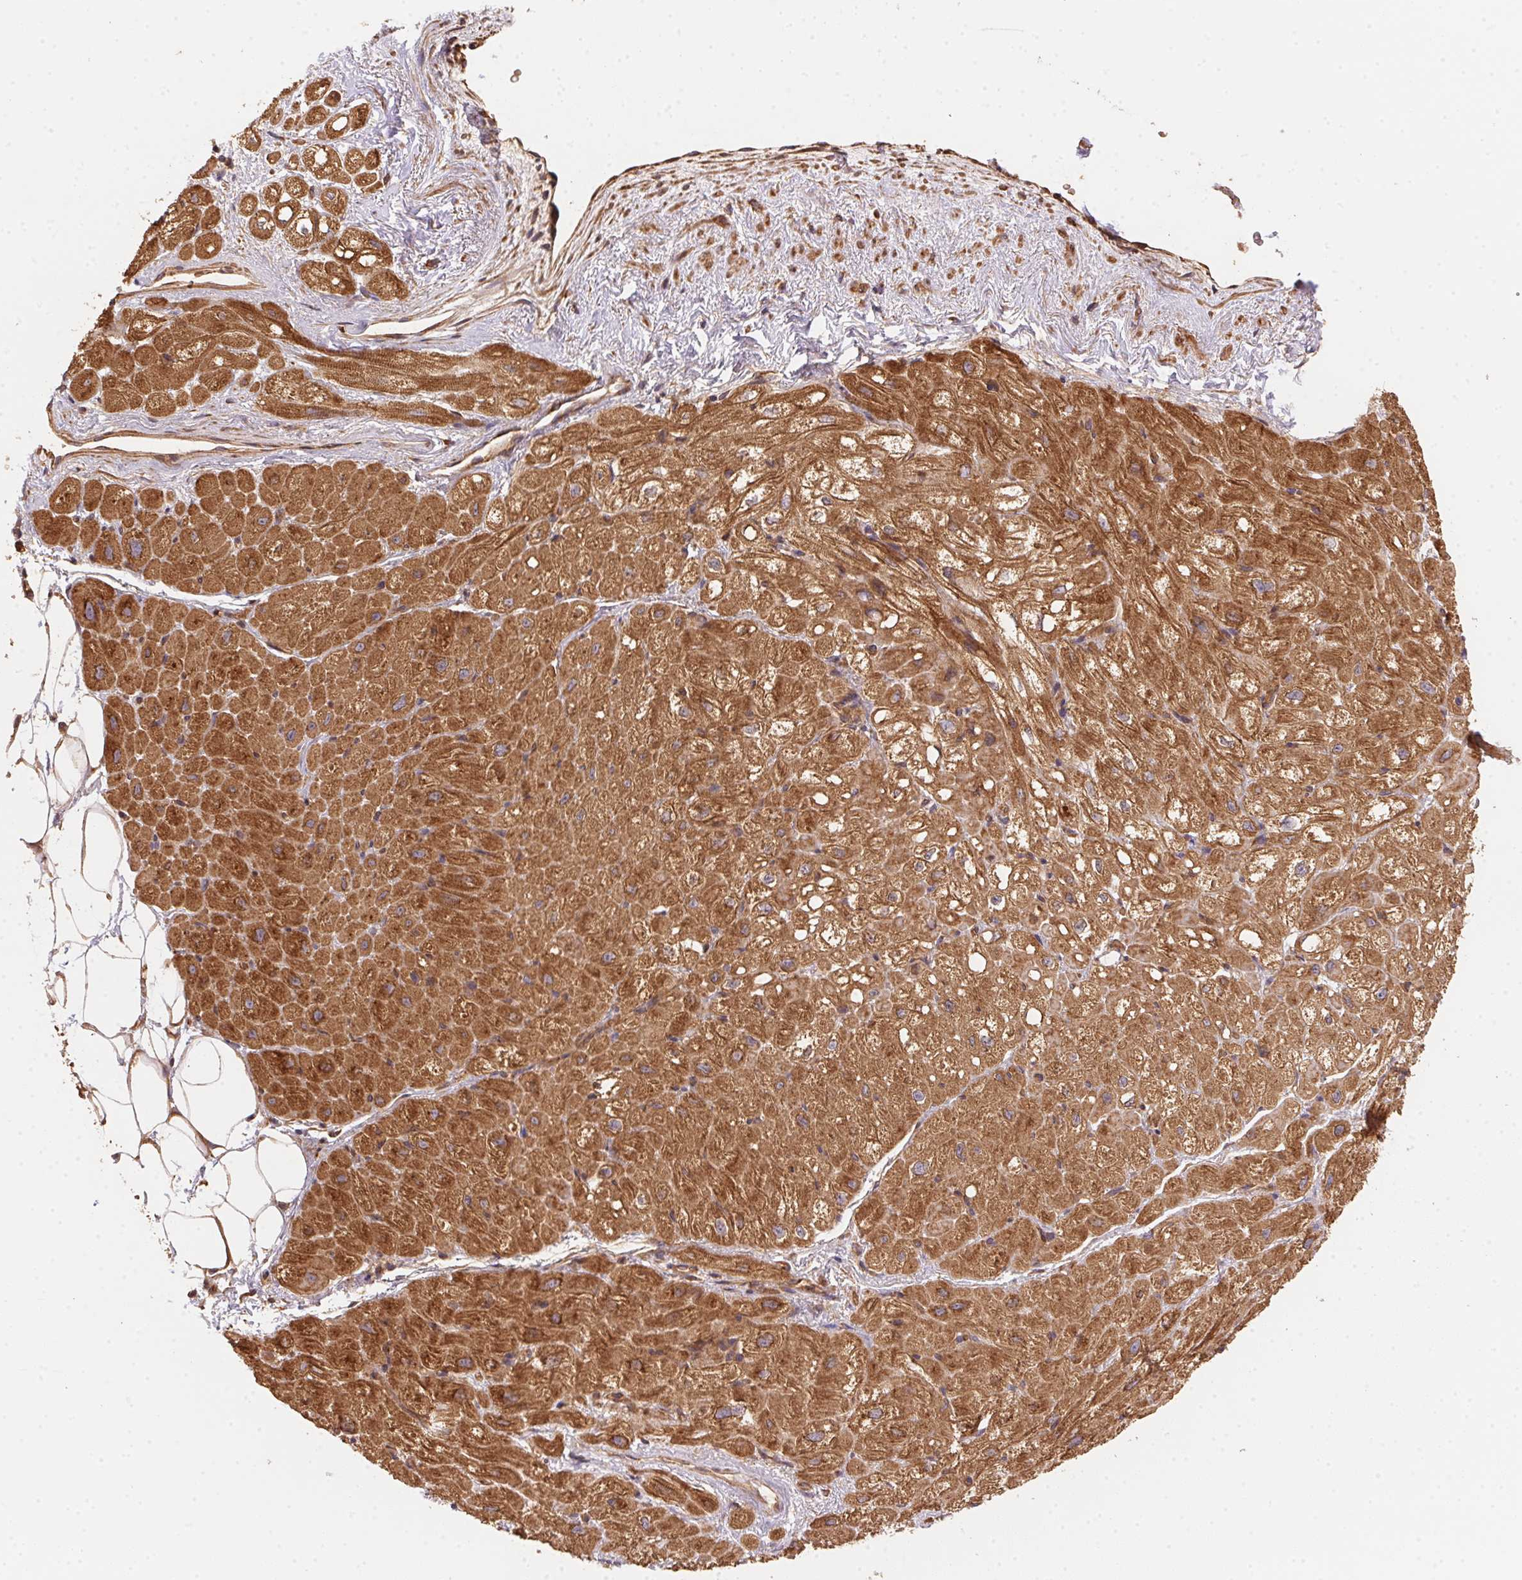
{"staining": {"intensity": "strong", "quantity": ">75%", "location": "cytoplasmic/membranous"}, "tissue": "heart muscle", "cell_type": "Cardiomyocytes", "image_type": "normal", "snomed": [{"axis": "morphology", "description": "Normal tissue, NOS"}, {"axis": "topography", "description": "Heart"}], "caption": "Heart muscle stained with IHC exhibits strong cytoplasmic/membranous positivity in about >75% of cardiomyocytes. (brown staining indicates protein expression, while blue staining denotes nuclei).", "gene": "USE1", "patient": {"sex": "female", "age": 69}}